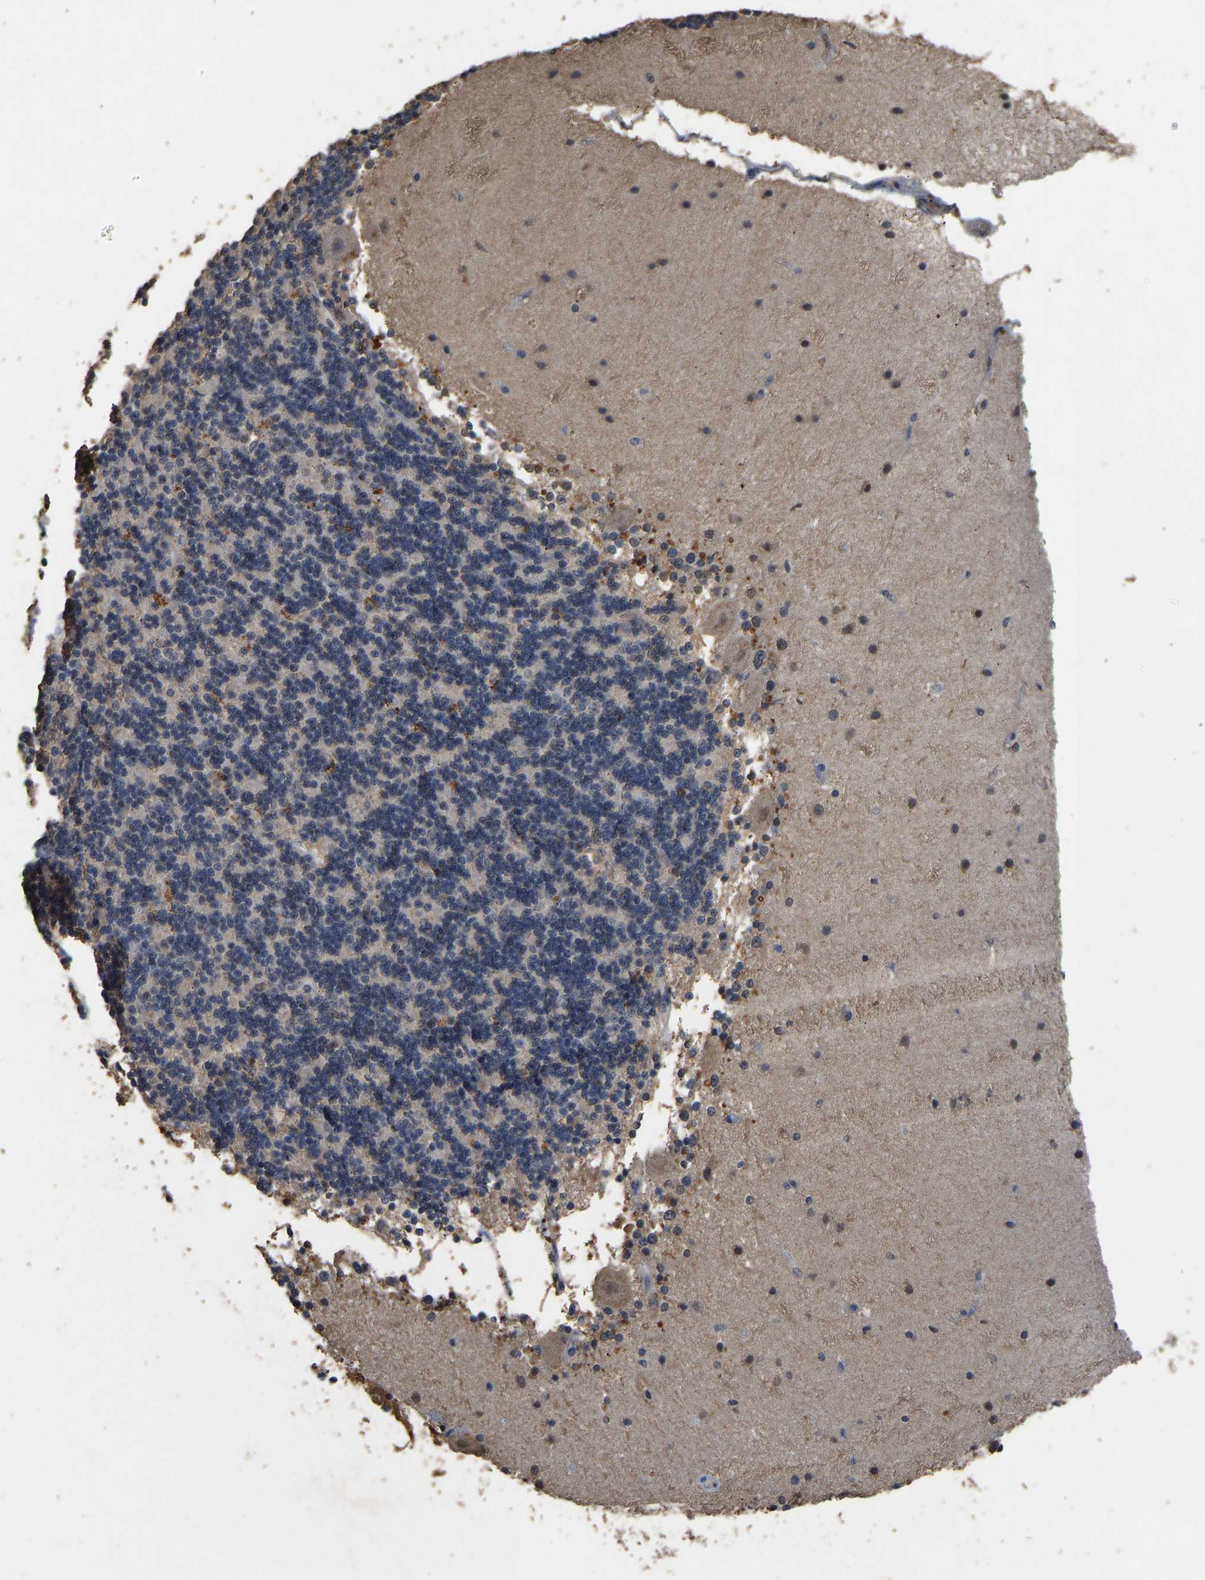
{"staining": {"intensity": "negative", "quantity": "none", "location": "none"}, "tissue": "cerebellum", "cell_type": "Cells in granular layer", "image_type": "normal", "snomed": [{"axis": "morphology", "description": "Normal tissue, NOS"}, {"axis": "topography", "description": "Cerebellum"}], "caption": "Protein analysis of normal cerebellum displays no significant staining in cells in granular layer. (Brightfield microscopy of DAB (3,3'-diaminobenzidine) IHC at high magnification).", "gene": "CIDEC", "patient": {"sex": "female", "age": 54}}